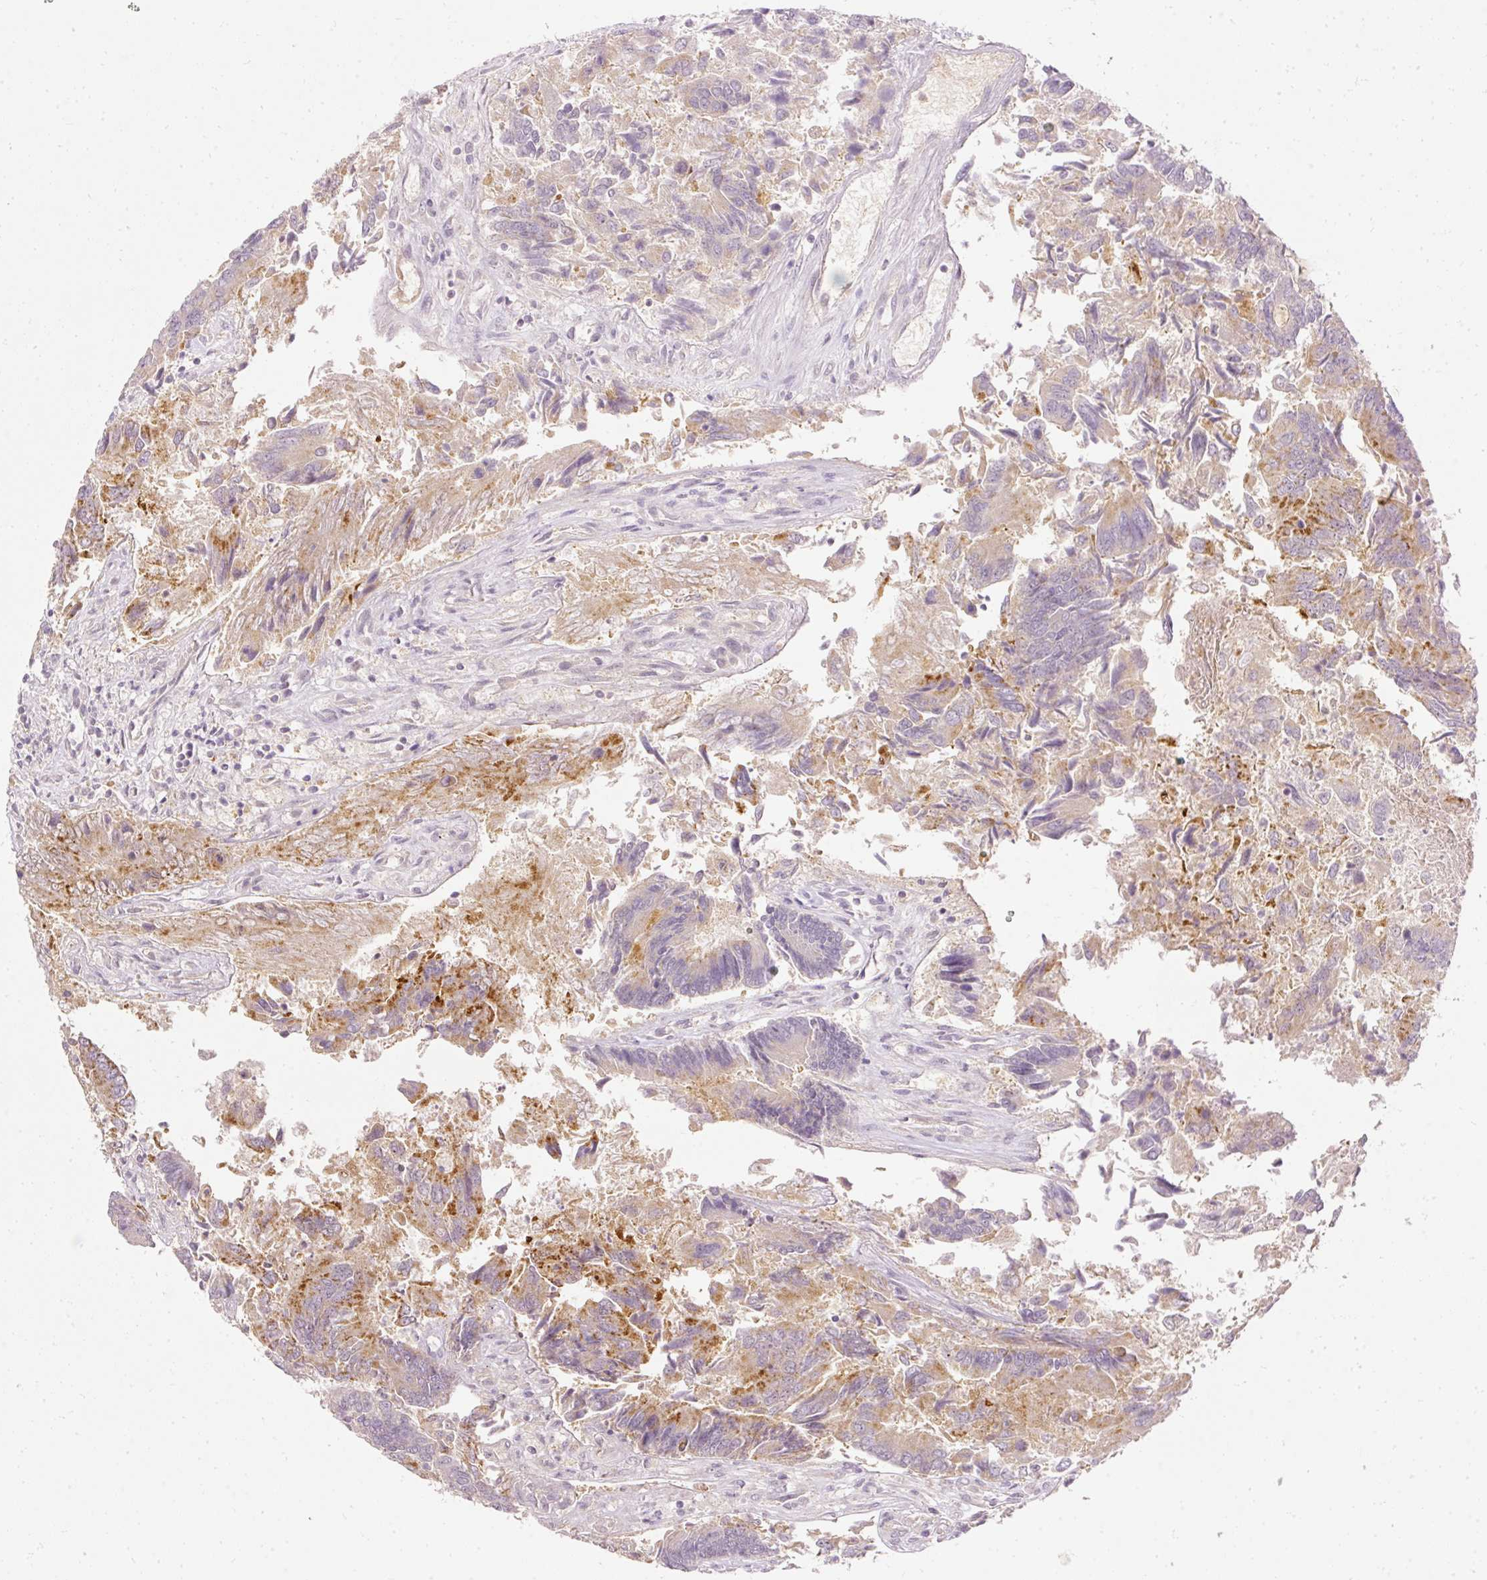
{"staining": {"intensity": "moderate", "quantity": "<25%", "location": "cytoplasmic/membranous"}, "tissue": "colorectal cancer", "cell_type": "Tumor cells", "image_type": "cancer", "snomed": [{"axis": "morphology", "description": "Adenocarcinoma, NOS"}, {"axis": "topography", "description": "Colon"}], "caption": "Immunohistochemical staining of human colorectal cancer (adenocarcinoma) exhibits low levels of moderate cytoplasmic/membranous protein expression in approximately <25% of tumor cells. The protein of interest is shown in brown color, while the nuclei are stained blue.", "gene": "ARMH3", "patient": {"sex": "female", "age": 67}}